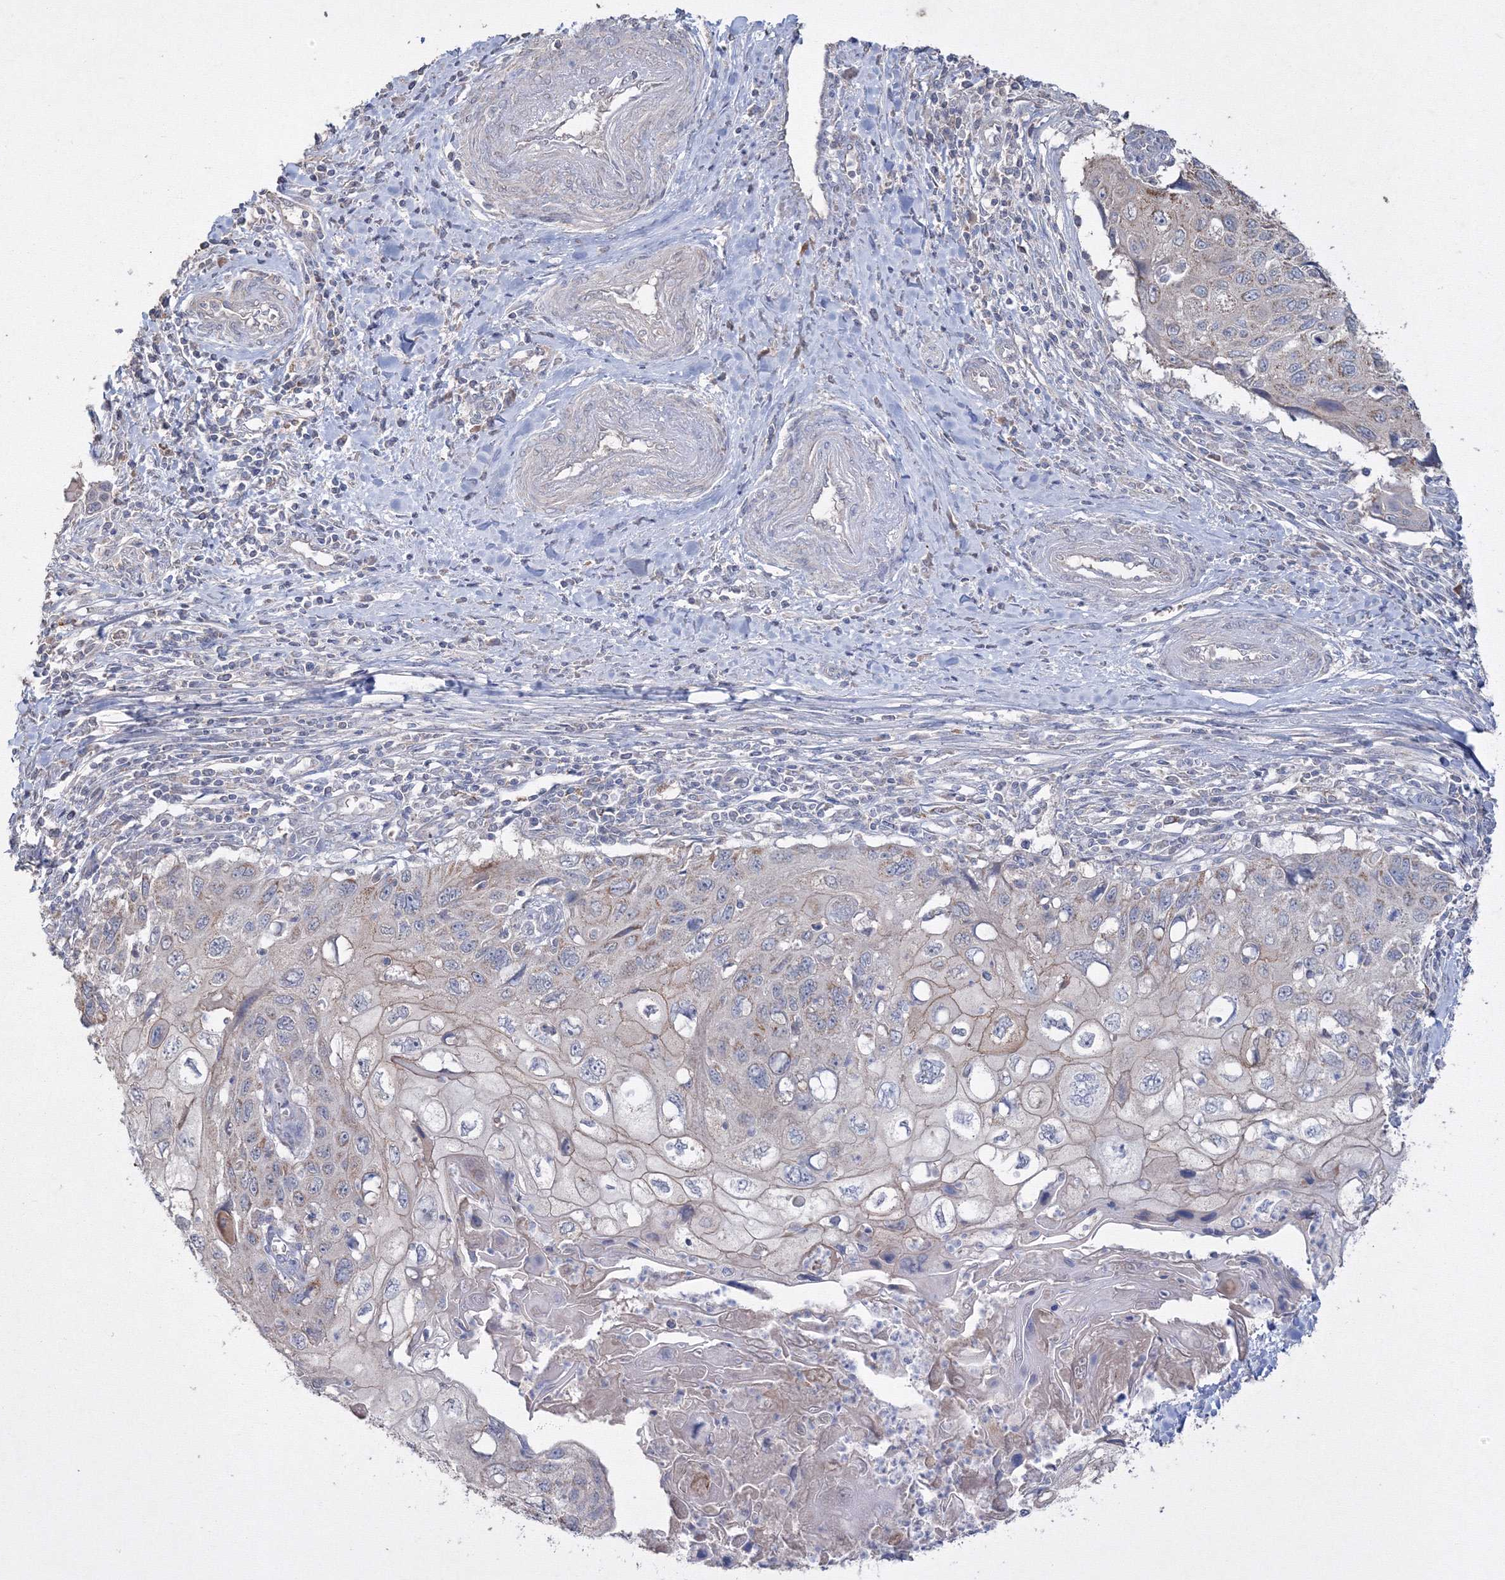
{"staining": {"intensity": "weak", "quantity": "<25%", "location": "cytoplasmic/membranous"}, "tissue": "cervical cancer", "cell_type": "Tumor cells", "image_type": "cancer", "snomed": [{"axis": "morphology", "description": "Squamous cell carcinoma, NOS"}, {"axis": "topography", "description": "Cervix"}], "caption": "DAB immunohistochemical staining of cervical cancer (squamous cell carcinoma) exhibits no significant expression in tumor cells. The staining is performed using DAB (3,3'-diaminobenzidine) brown chromogen with nuclei counter-stained in using hematoxylin.", "gene": "GRSF1", "patient": {"sex": "female", "age": 70}}